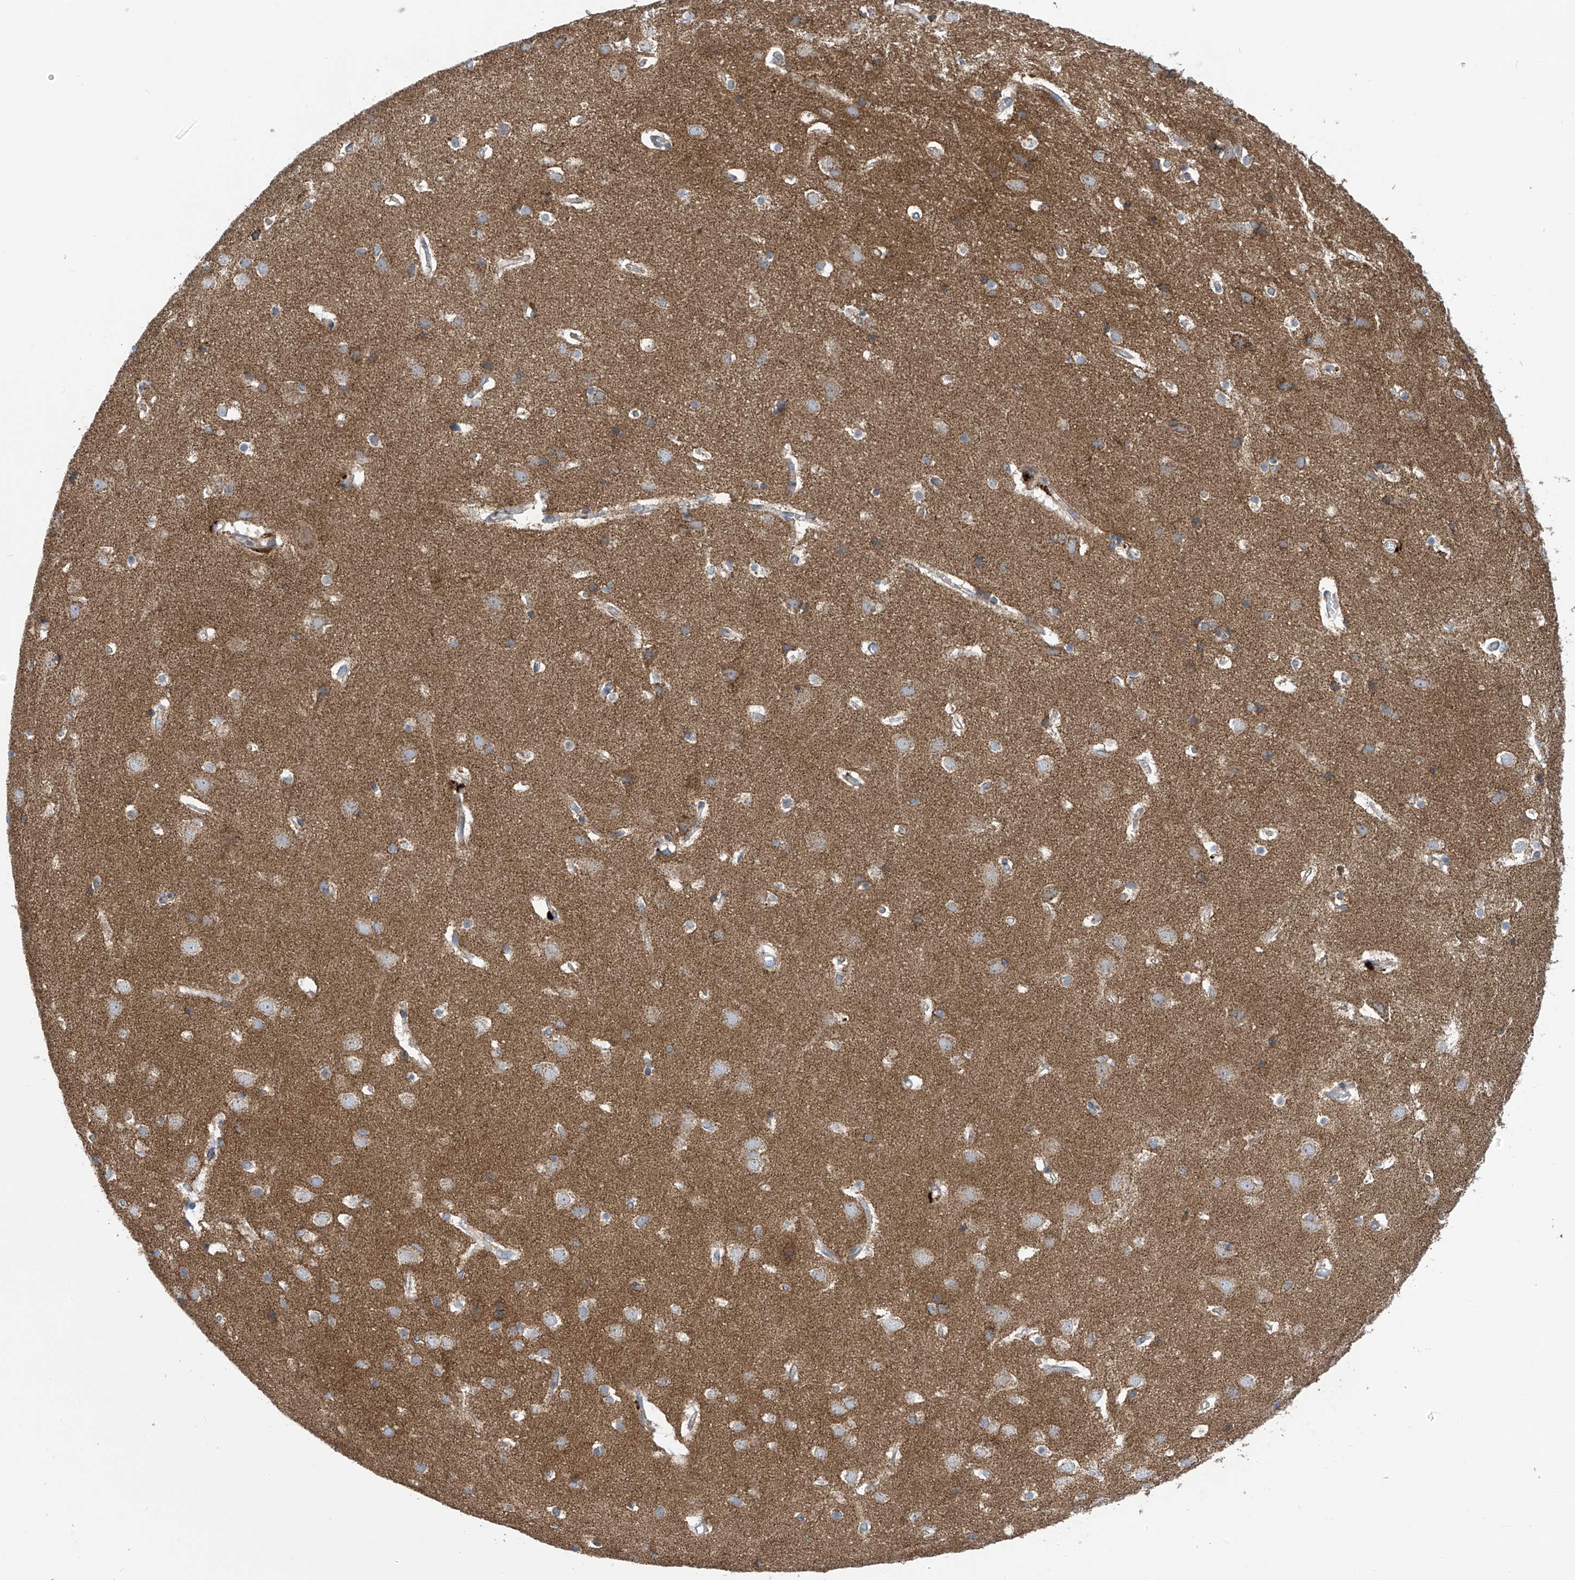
{"staining": {"intensity": "negative", "quantity": "none", "location": "none"}, "tissue": "cerebral cortex", "cell_type": "Endothelial cells", "image_type": "normal", "snomed": [{"axis": "morphology", "description": "Normal tissue, NOS"}, {"axis": "topography", "description": "Cerebral cortex"}], "caption": "The micrograph shows no significant staining in endothelial cells of cerebral cortex. (DAB (3,3'-diaminobenzidine) immunohistochemistry (IHC) visualized using brightfield microscopy, high magnification).", "gene": "P2RX7", "patient": {"sex": "male", "age": 54}}